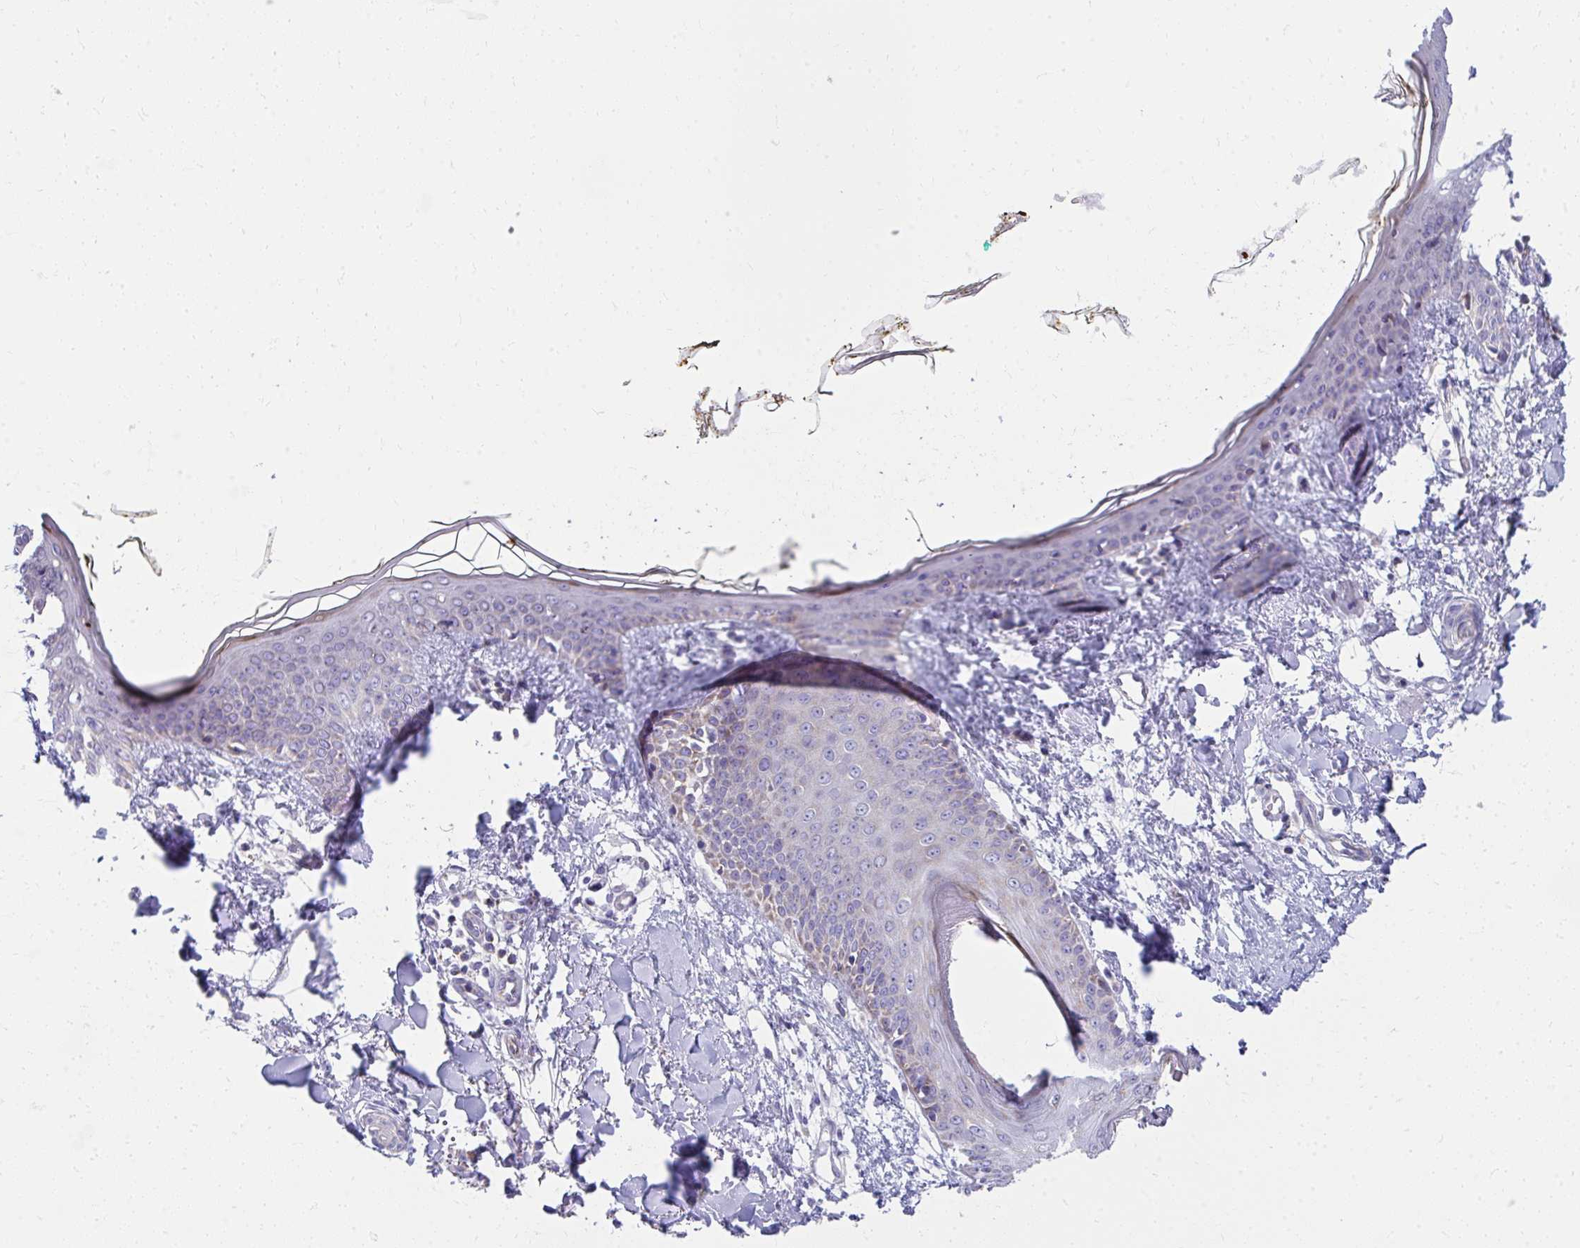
{"staining": {"intensity": "strong", "quantity": "<25%", "location": "cytoplasmic/membranous"}, "tissue": "skin", "cell_type": "Fibroblasts", "image_type": "normal", "snomed": [{"axis": "morphology", "description": "Normal tissue, NOS"}, {"axis": "topography", "description": "Skin"}], "caption": "Skin stained with DAB (3,3'-diaminobenzidine) IHC exhibits medium levels of strong cytoplasmic/membranous positivity in about <25% of fibroblasts. The protein of interest is stained brown, and the nuclei are stained in blue (DAB (3,3'-diaminobenzidine) IHC with brightfield microscopy, high magnification).", "gene": "IL37", "patient": {"sex": "female", "age": 34}}